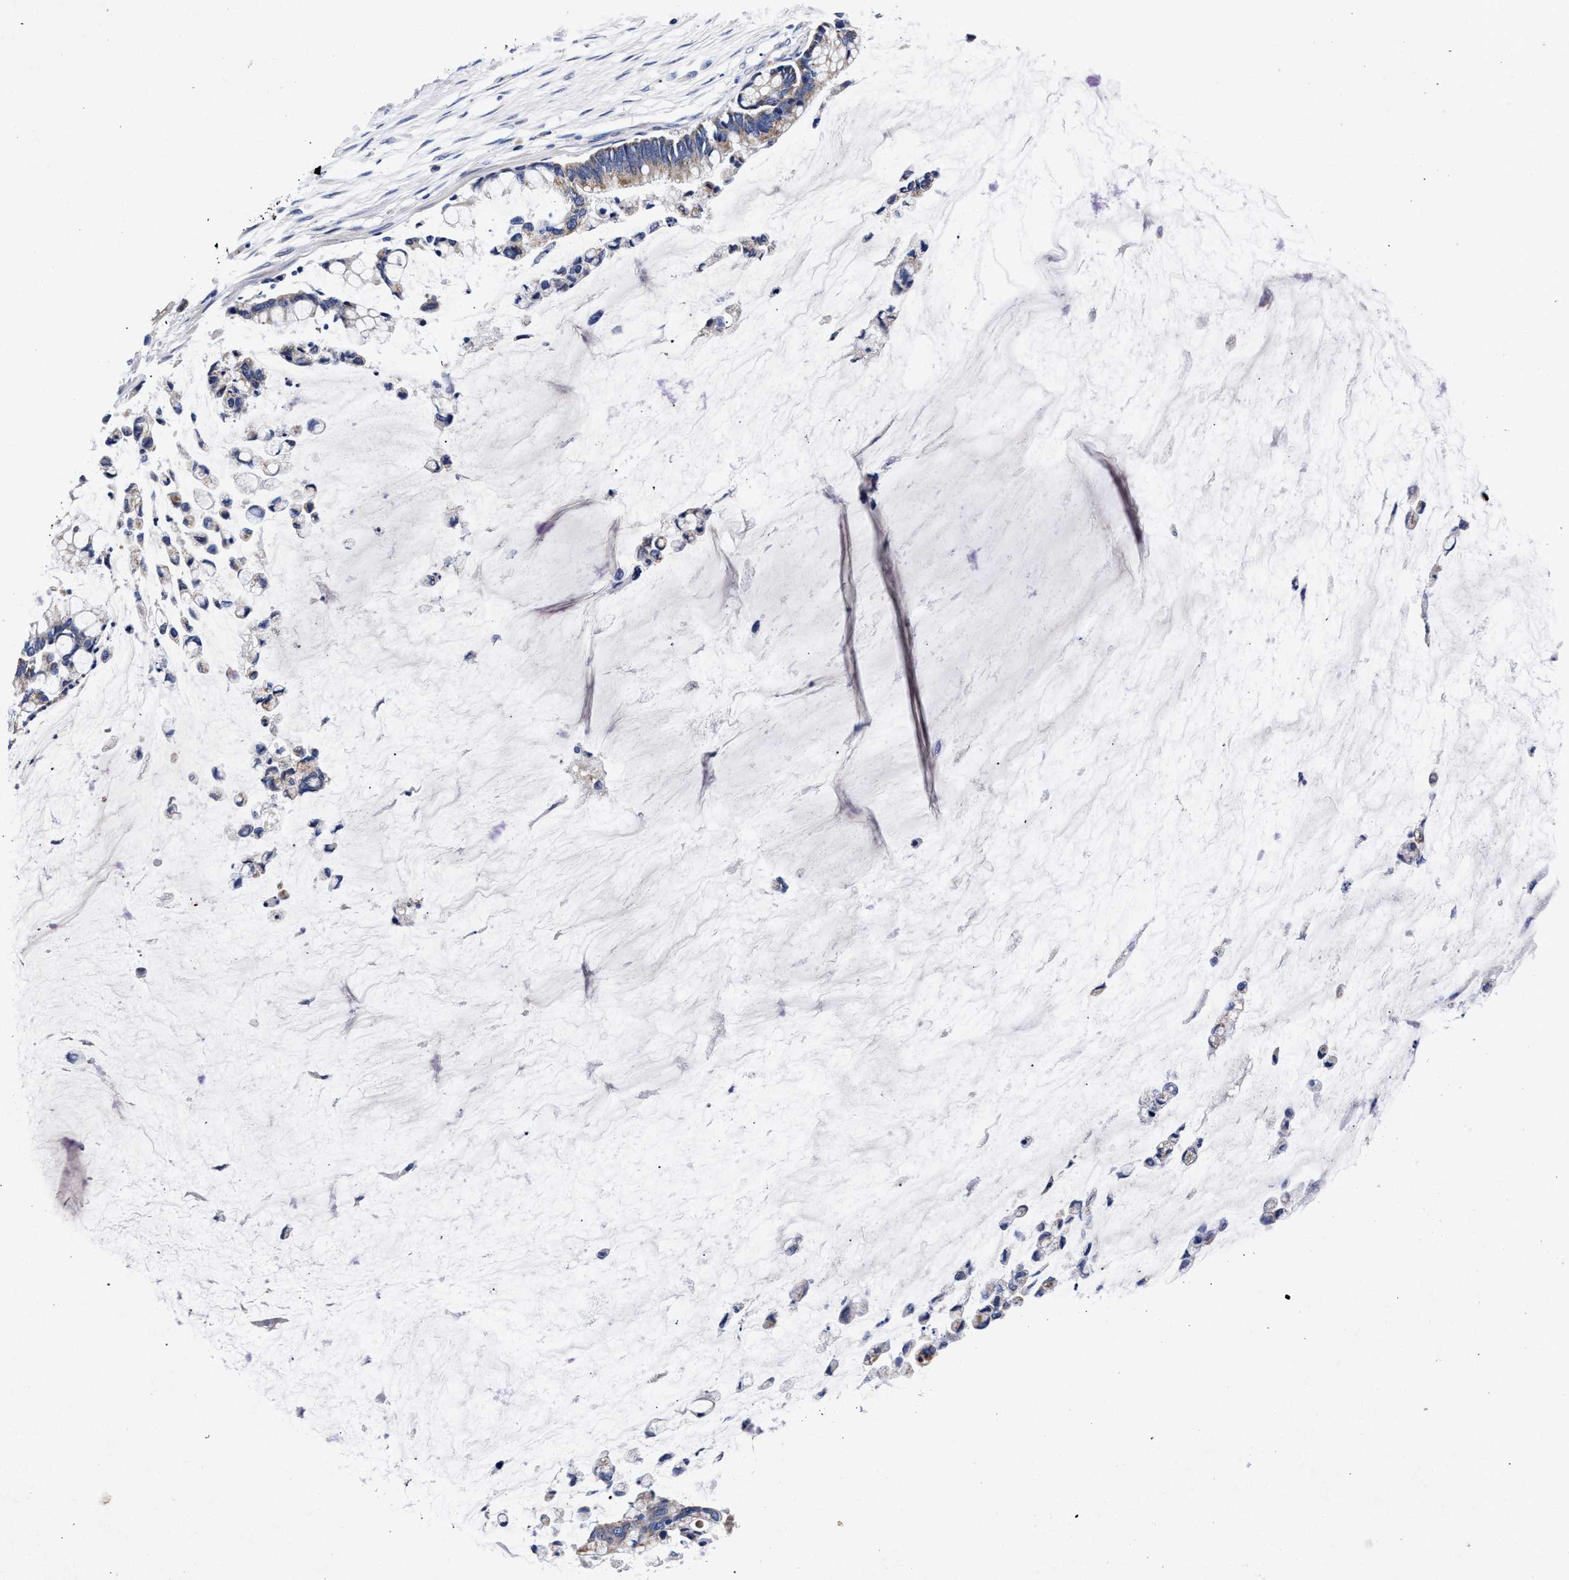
{"staining": {"intensity": "weak", "quantity": ">75%", "location": "cytoplasmic/membranous"}, "tissue": "pancreatic cancer", "cell_type": "Tumor cells", "image_type": "cancer", "snomed": [{"axis": "morphology", "description": "Adenocarcinoma, NOS"}, {"axis": "topography", "description": "Pancreas"}], "caption": "Immunohistochemistry (DAB (3,3'-diaminobenzidine)) staining of human adenocarcinoma (pancreatic) displays weak cytoplasmic/membranous protein expression in about >75% of tumor cells.", "gene": "HSD17B14", "patient": {"sex": "male", "age": 41}}